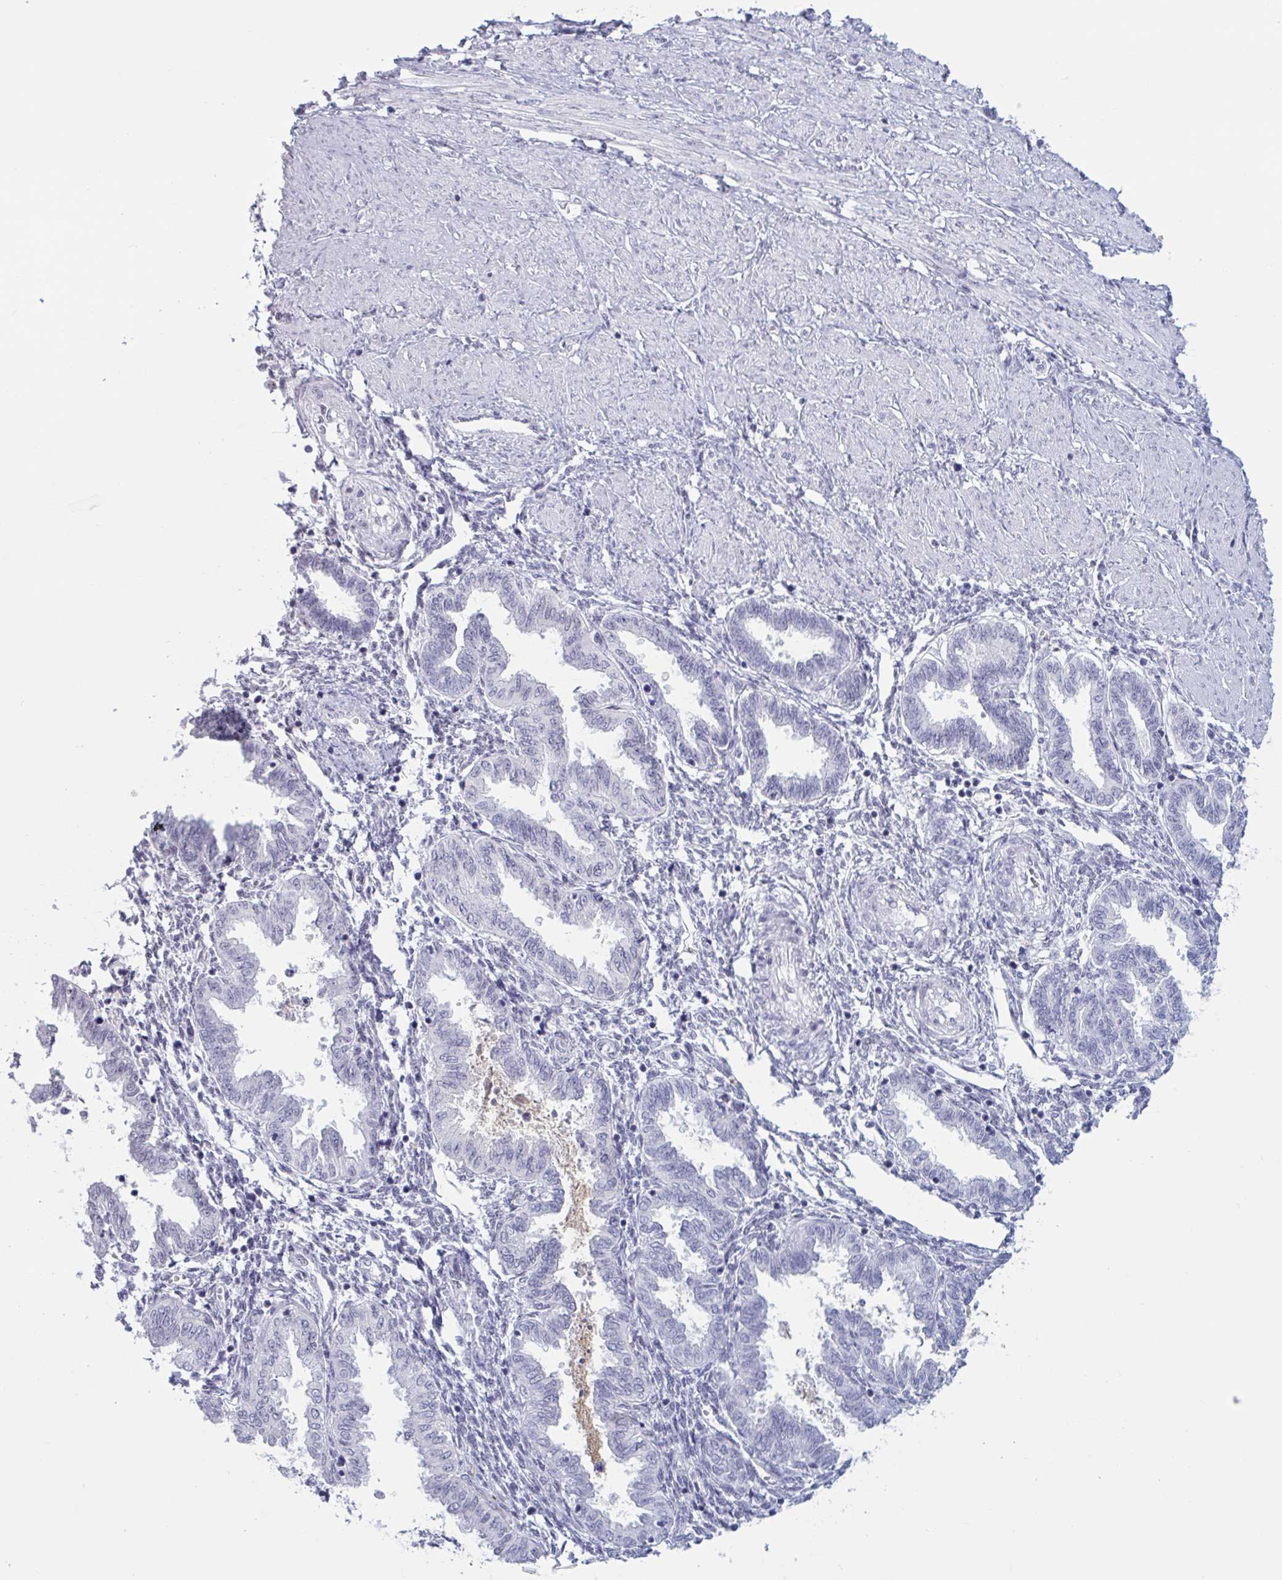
{"staining": {"intensity": "negative", "quantity": "none", "location": "none"}, "tissue": "endometrium", "cell_type": "Cells in endometrial stroma", "image_type": "normal", "snomed": [{"axis": "morphology", "description": "Normal tissue, NOS"}, {"axis": "topography", "description": "Endometrium"}], "caption": "IHC of benign endometrium exhibits no positivity in cells in endometrial stroma.", "gene": "MSMB", "patient": {"sex": "female", "age": 33}}